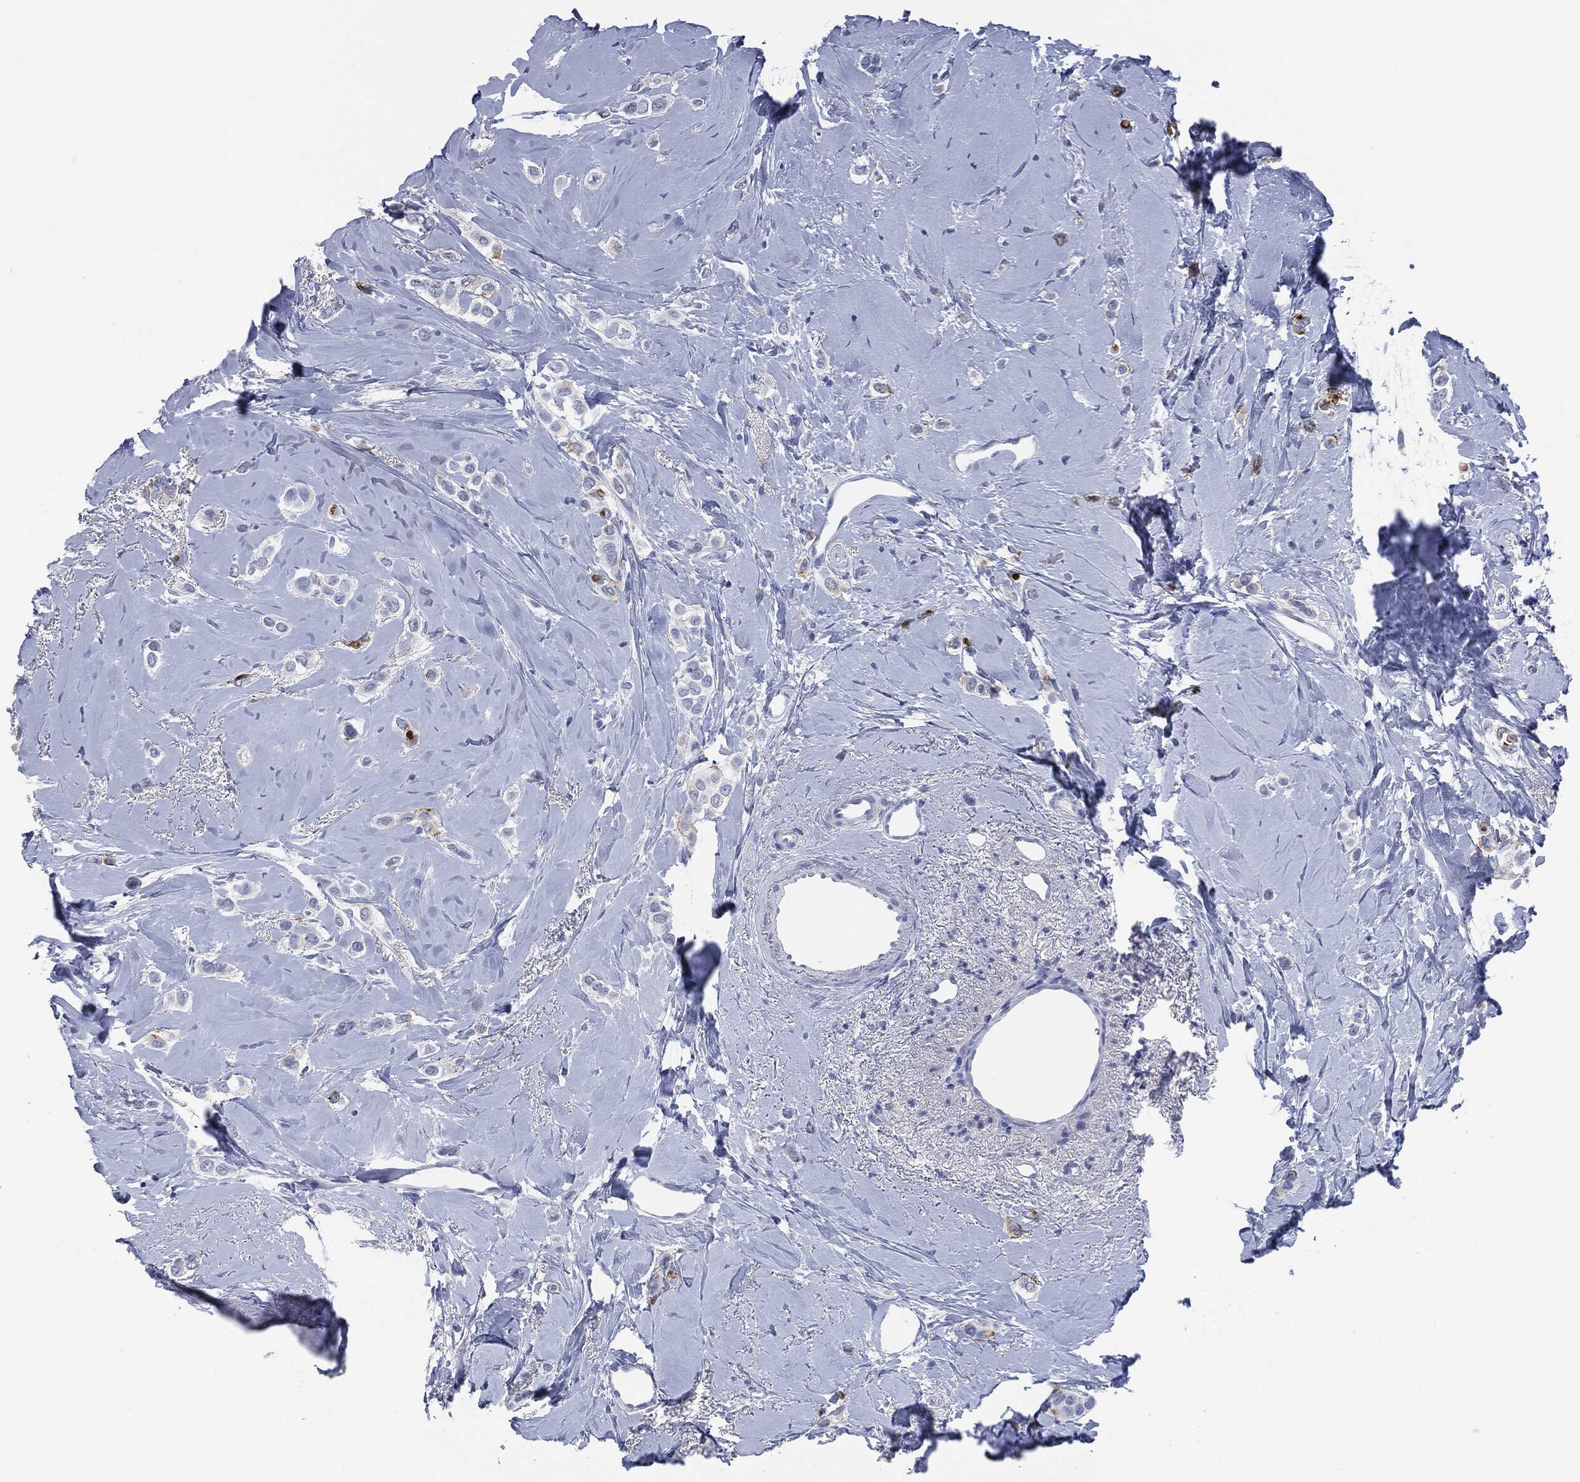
{"staining": {"intensity": "negative", "quantity": "none", "location": "none"}, "tissue": "breast cancer", "cell_type": "Tumor cells", "image_type": "cancer", "snomed": [{"axis": "morphology", "description": "Lobular carcinoma"}, {"axis": "topography", "description": "Breast"}], "caption": "Immunohistochemistry (IHC) of breast cancer displays no positivity in tumor cells.", "gene": "MUC16", "patient": {"sex": "female", "age": 66}}